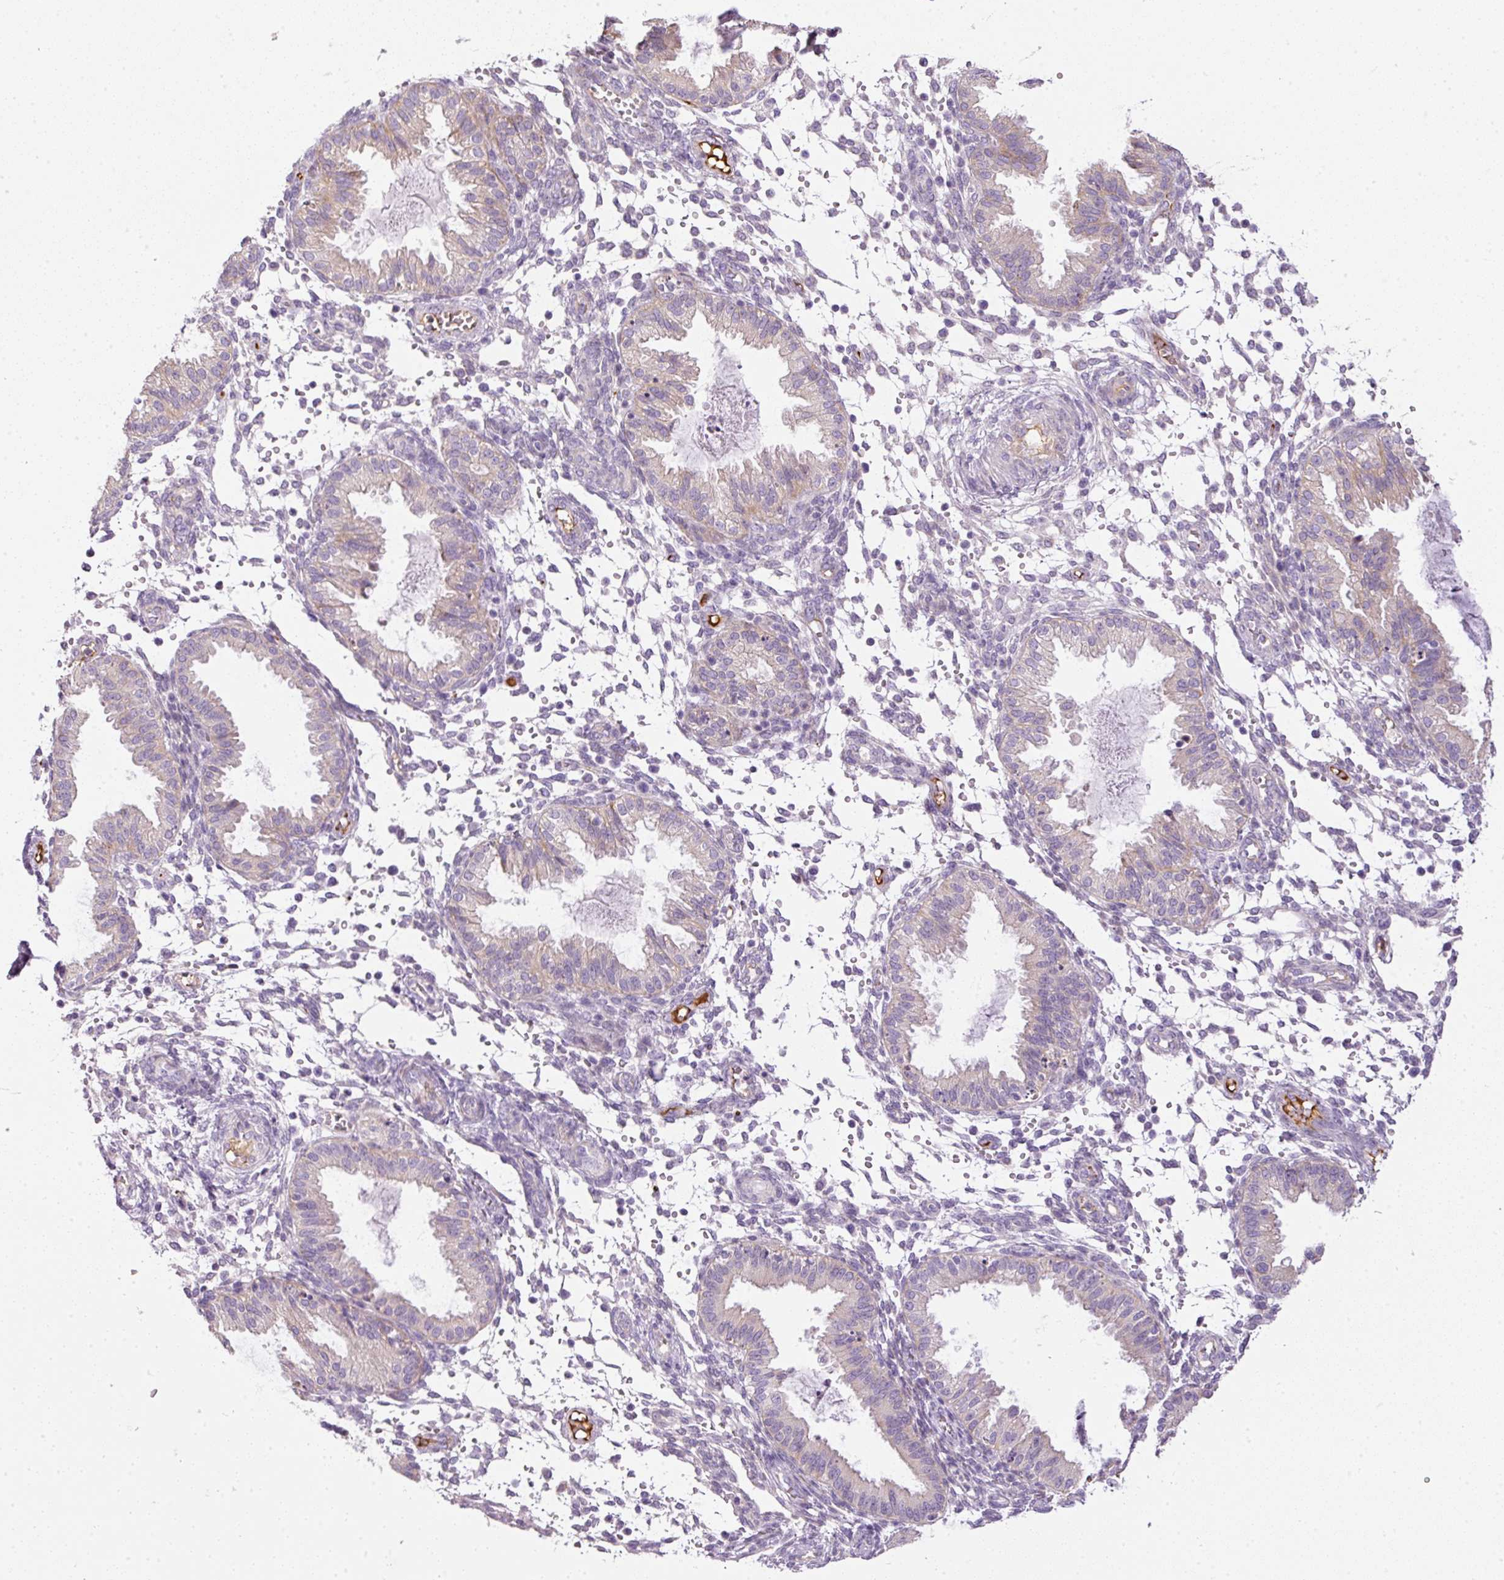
{"staining": {"intensity": "negative", "quantity": "none", "location": "none"}, "tissue": "endometrium", "cell_type": "Cells in endometrial stroma", "image_type": "normal", "snomed": [{"axis": "morphology", "description": "Normal tissue, NOS"}, {"axis": "topography", "description": "Endometrium"}], "caption": "DAB (3,3'-diaminobenzidine) immunohistochemical staining of unremarkable endometrium shows no significant positivity in cells in endometrial stroma.", "gene": "KPNA5", "patient": {"sex": "female", "age": 33}}